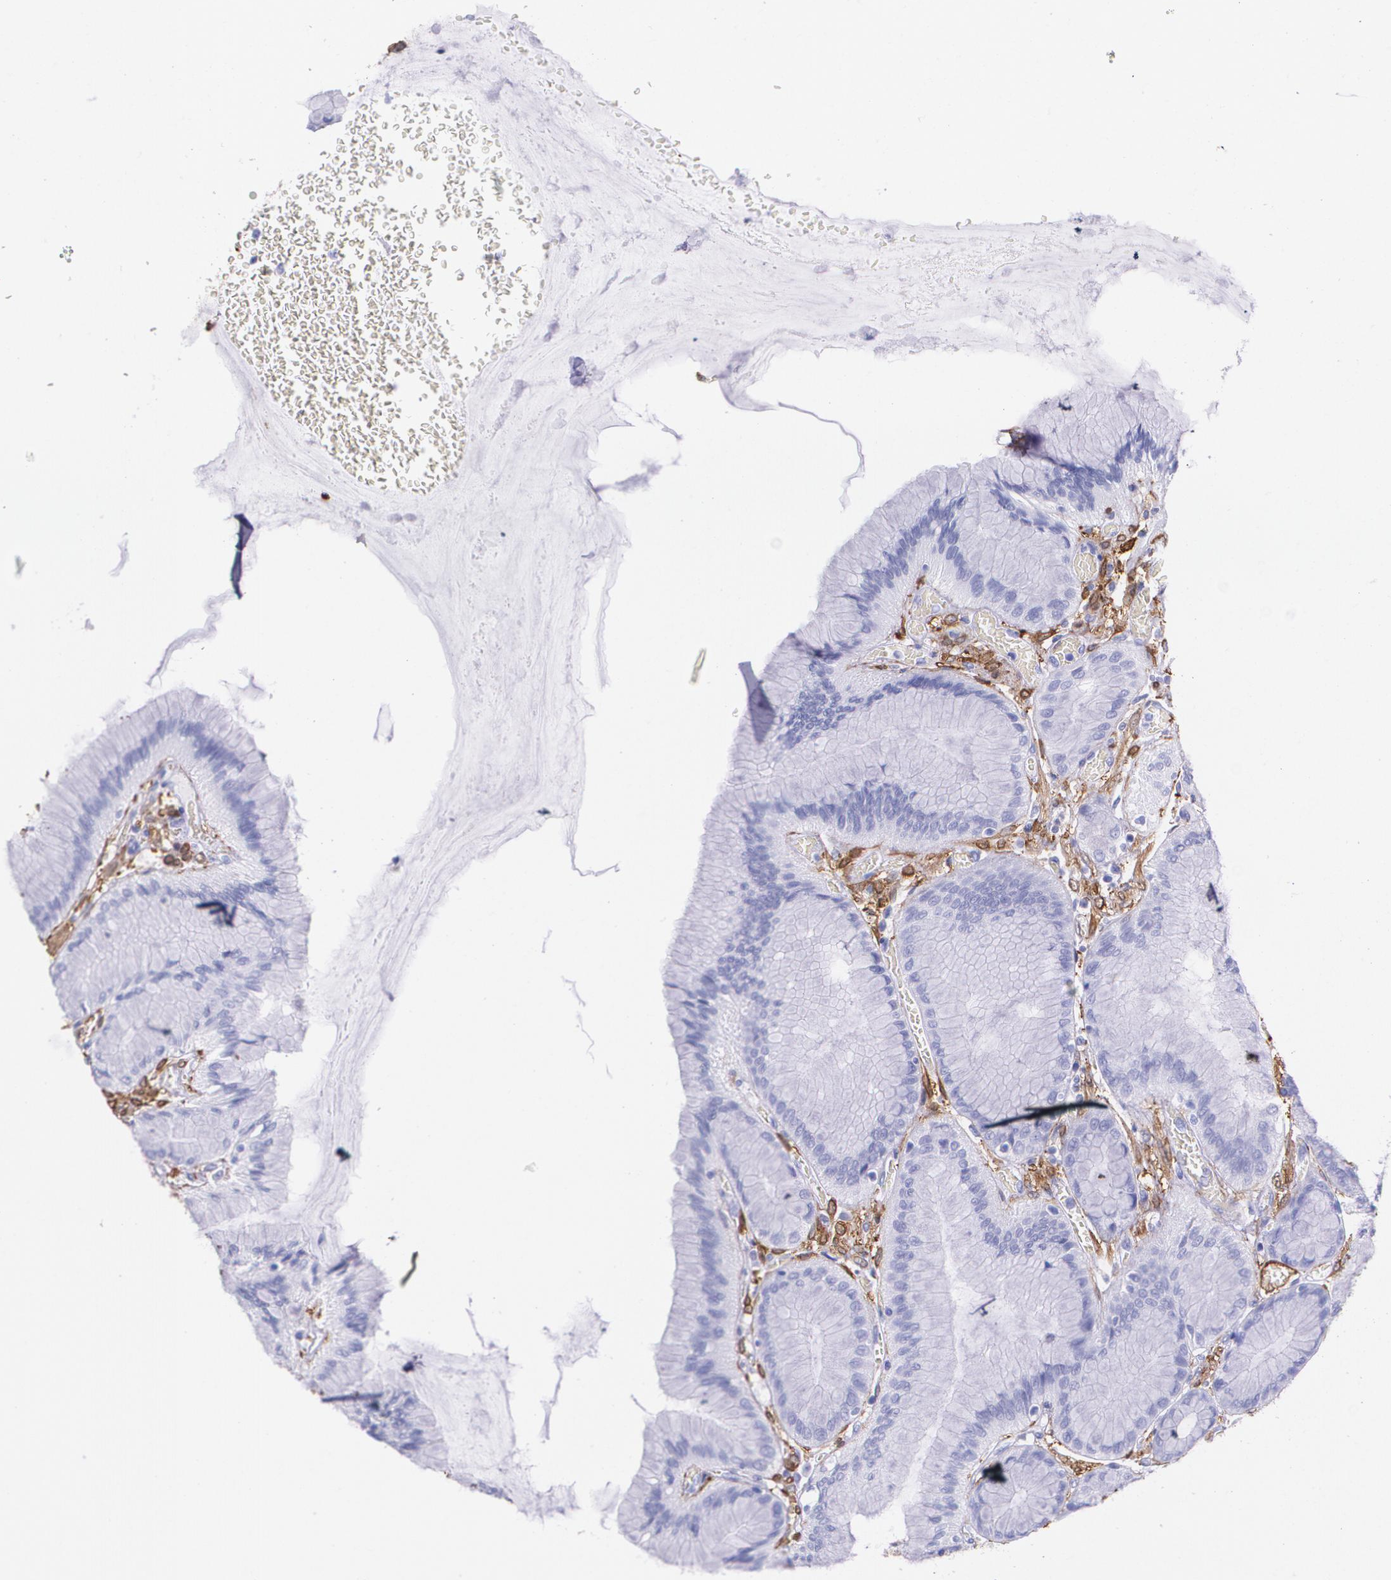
{"staining": {"intensity": "negative", "quantity": "none", "location": "none"}, "tissue": "stomach", "cell_type": "Glandular cells", "image_type": "normal", "snomed": [{"axis": "morphology", "description": "Normal tissue, NOS"}, {"axis": "morphology", "description": "Adenocarcinoma, NOS"}, {"axis": "topography", "description": "Stomach"}, {"axis": "topography", "description": "Stomach, lower"}], "caption": "Stomach was stained to show a protein in brown. There is no significant staining in glandular cells.", "gene": "MMP2", "patient": {"sex": "female", "age": 65}}